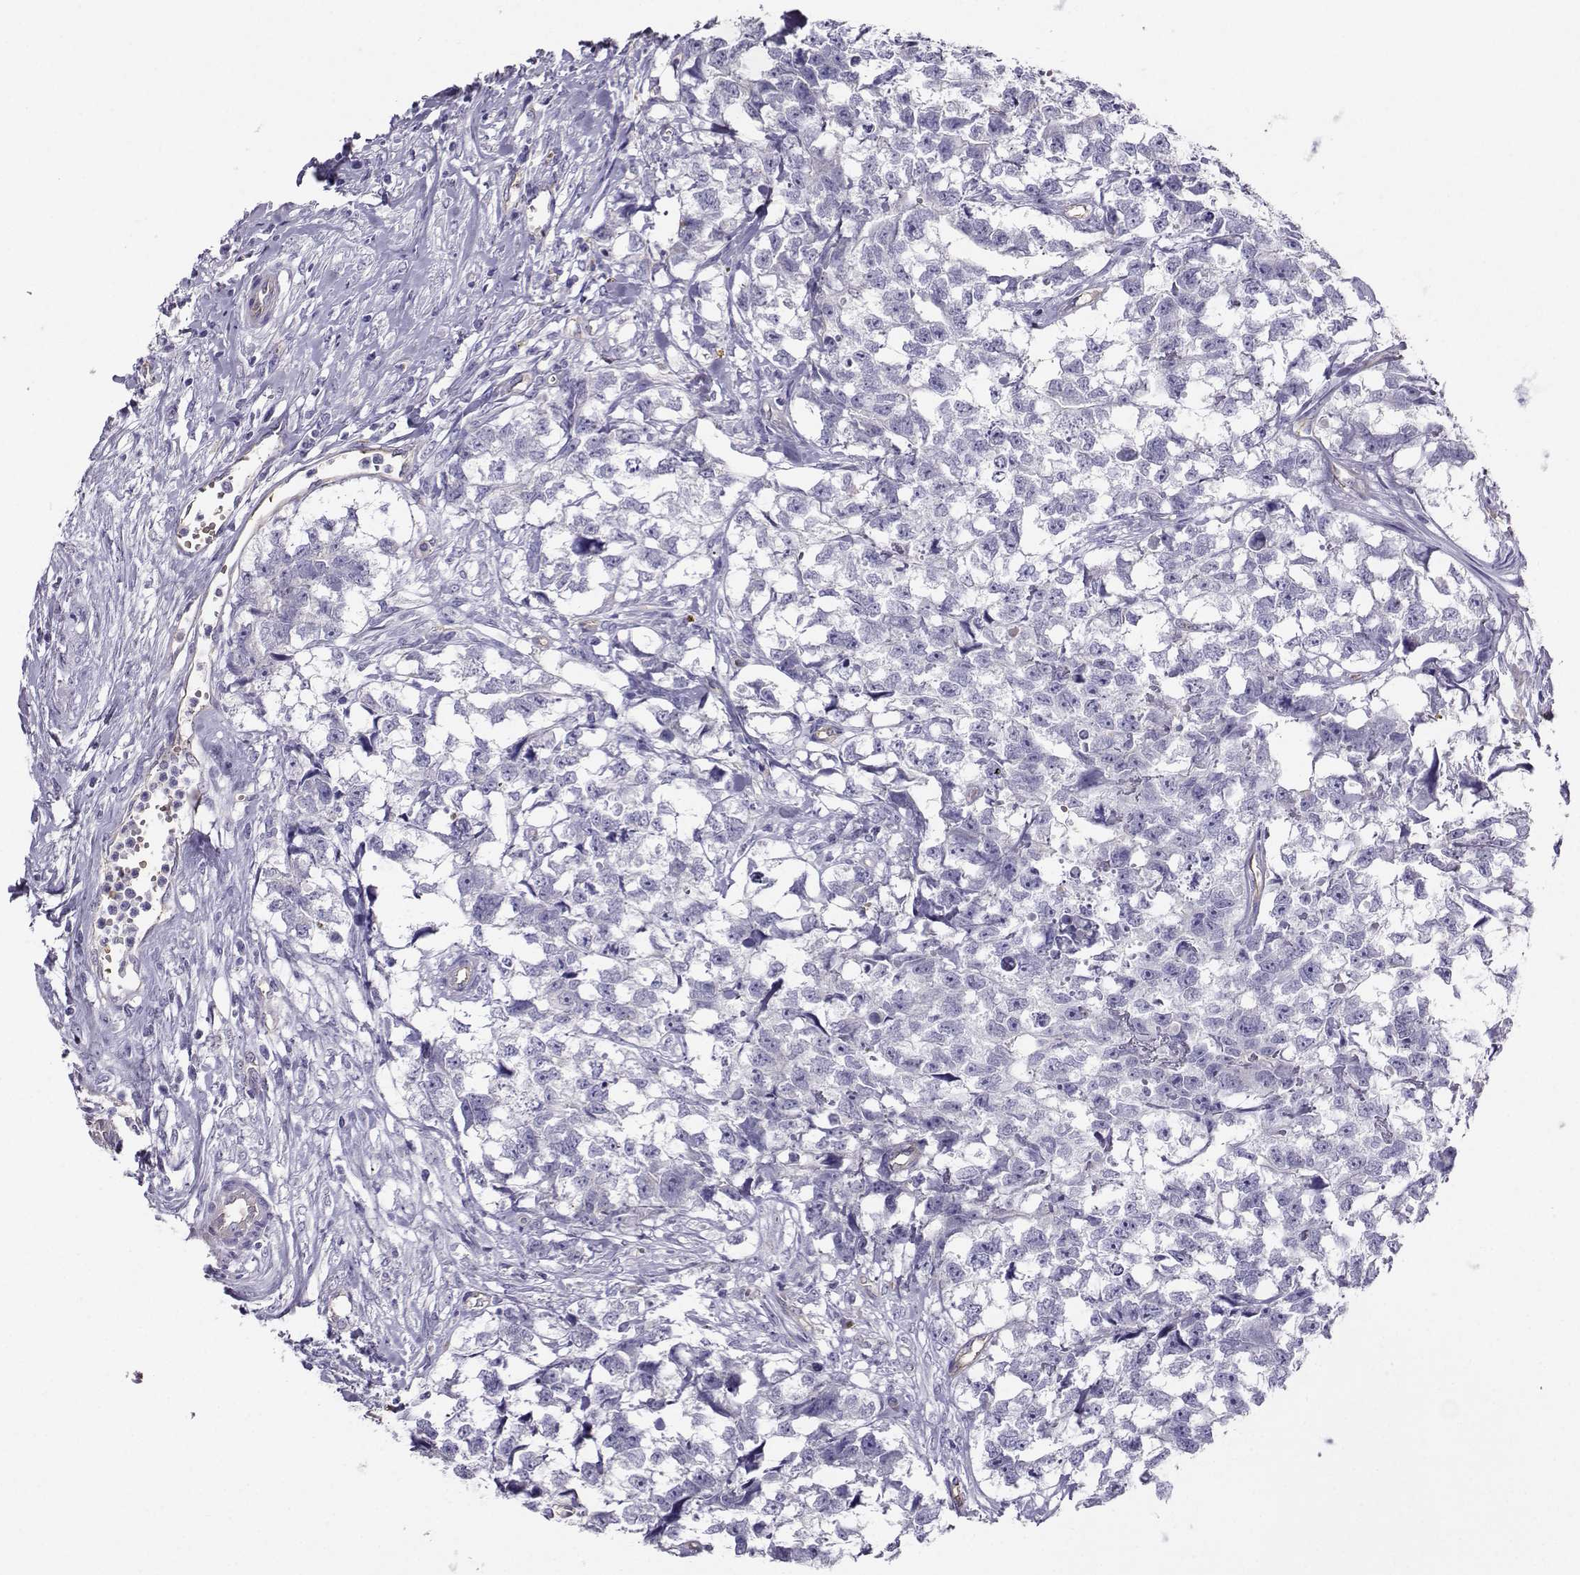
{"staining": {"intensity": "negative", "quantity": "none", "location": "none"}, "tissue": "testis cancer", "cell_type": "Tumor cells", "image_type": "cancer", "snomed": [{"axis": "morphology", "description": "Carcinoma, Embryonal, NOS"}, {"axis": "morphology", "description": "Teratoma, malignant, NOS"}, {"axis": "topography", "description": "Testis"}], "caption": "Immunohistochemical staining of human teratoma (malignant) (testis) exhibits no significant staining in tumor cells. The staining is performed using DAB brown chromogen with nuclei counter-stained in using hematoxylin.", "gene": "CLUL1", "patient": {"sex": "male", "age": 44}}